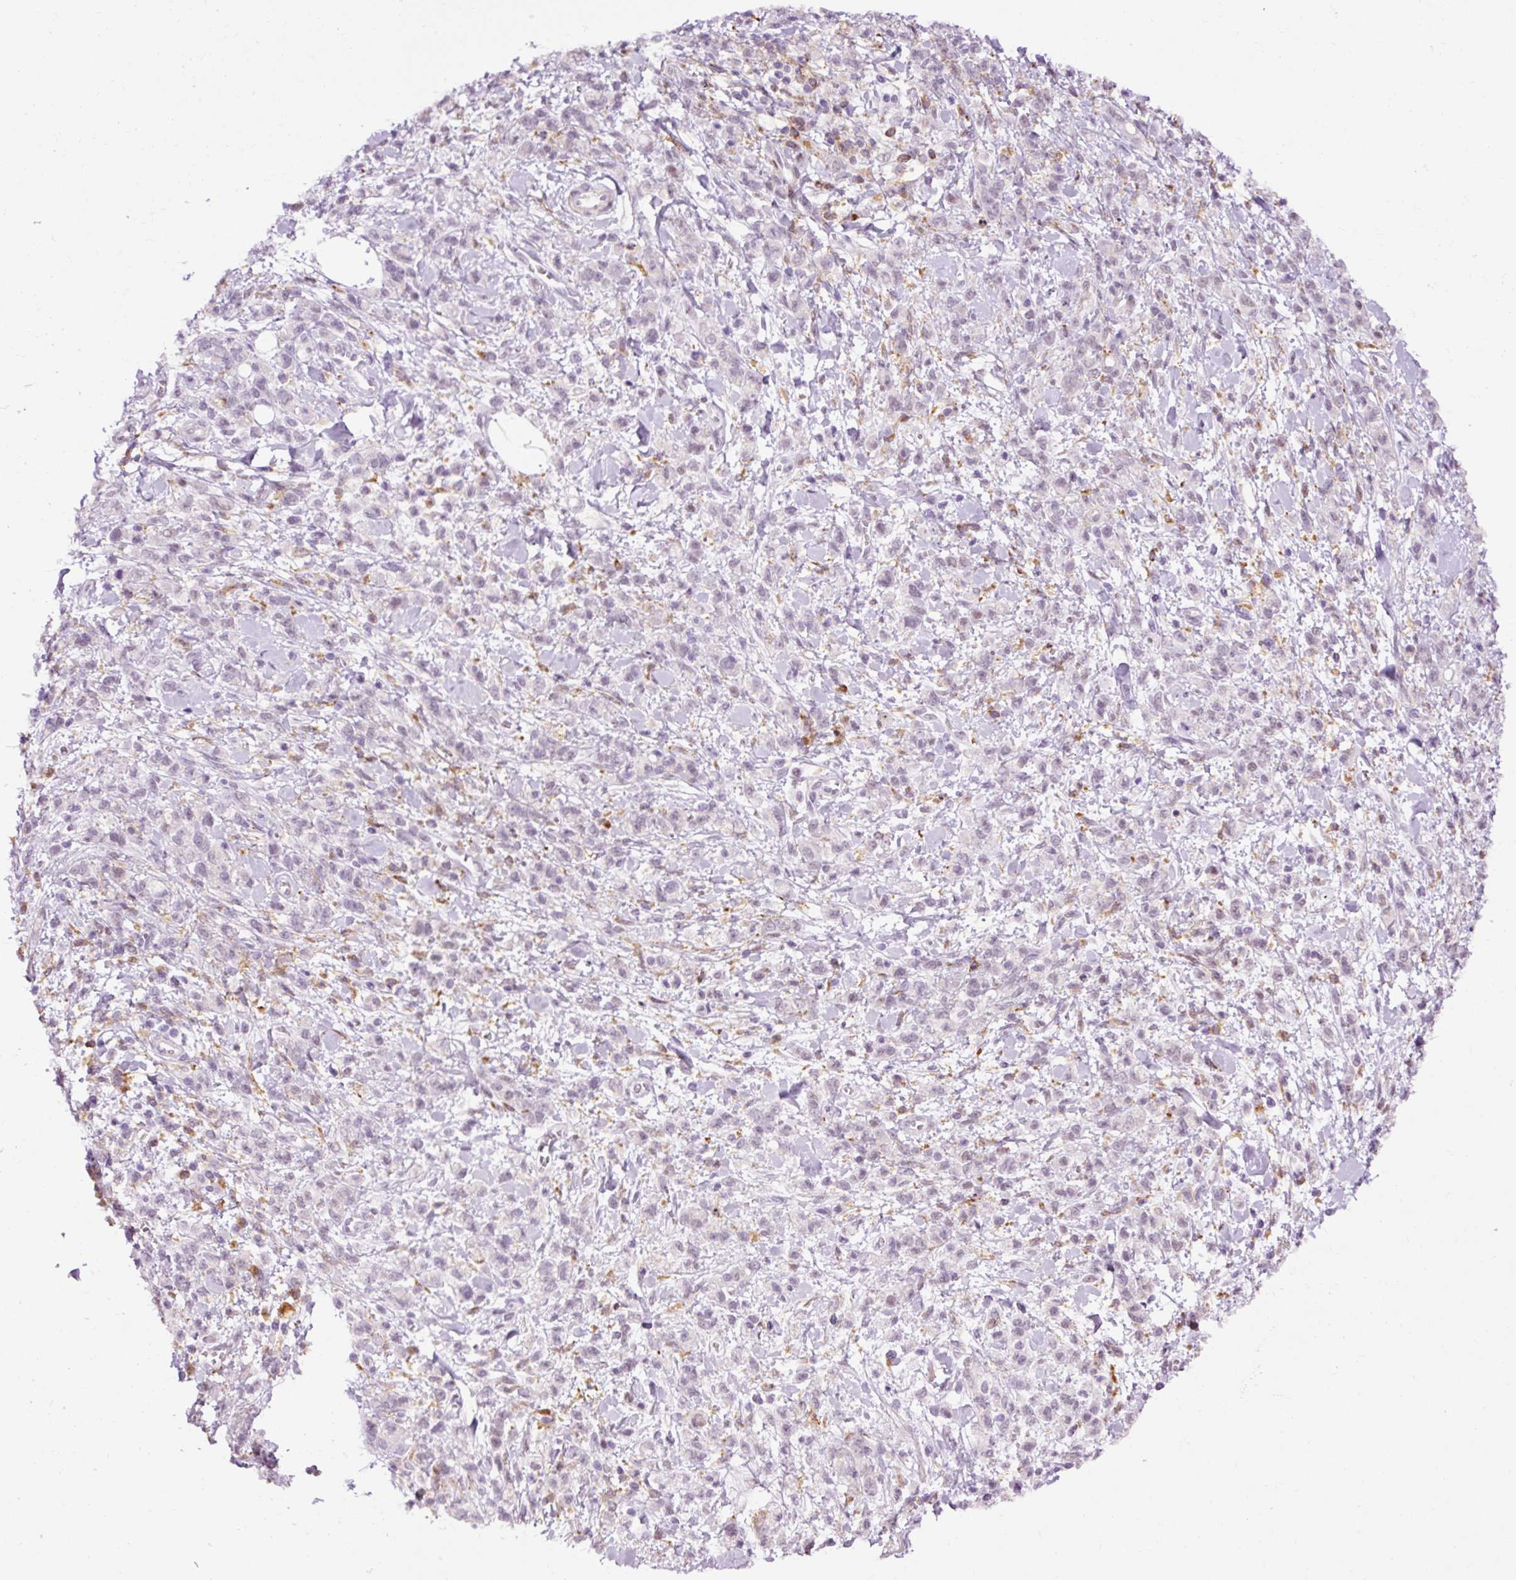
{"staining": {"intensity": "weak", "quantity": "<25%", "location": "nuclear"}, "tissue": "stomach cancer", "cell_type": "Tumor cells", "image_type": "cancer", "snomed": [{"axis": "morphology", "description": "Adenocarcinoma, NOS"}, {"axis": "topography", "description": "Stomach"}], "caption": "This is a image of IHC staining of adenocarcinoma (stomach), which shows no expression in tumor cells. Brightfield microscopy of immunohistochemistry stained with DAB (3,3'-diaminobenzidine) (brown) and hematoxylin (blue), captured at high magnification.", "gene": "LY86", "patient": {"sex": "male", "age": 77}}